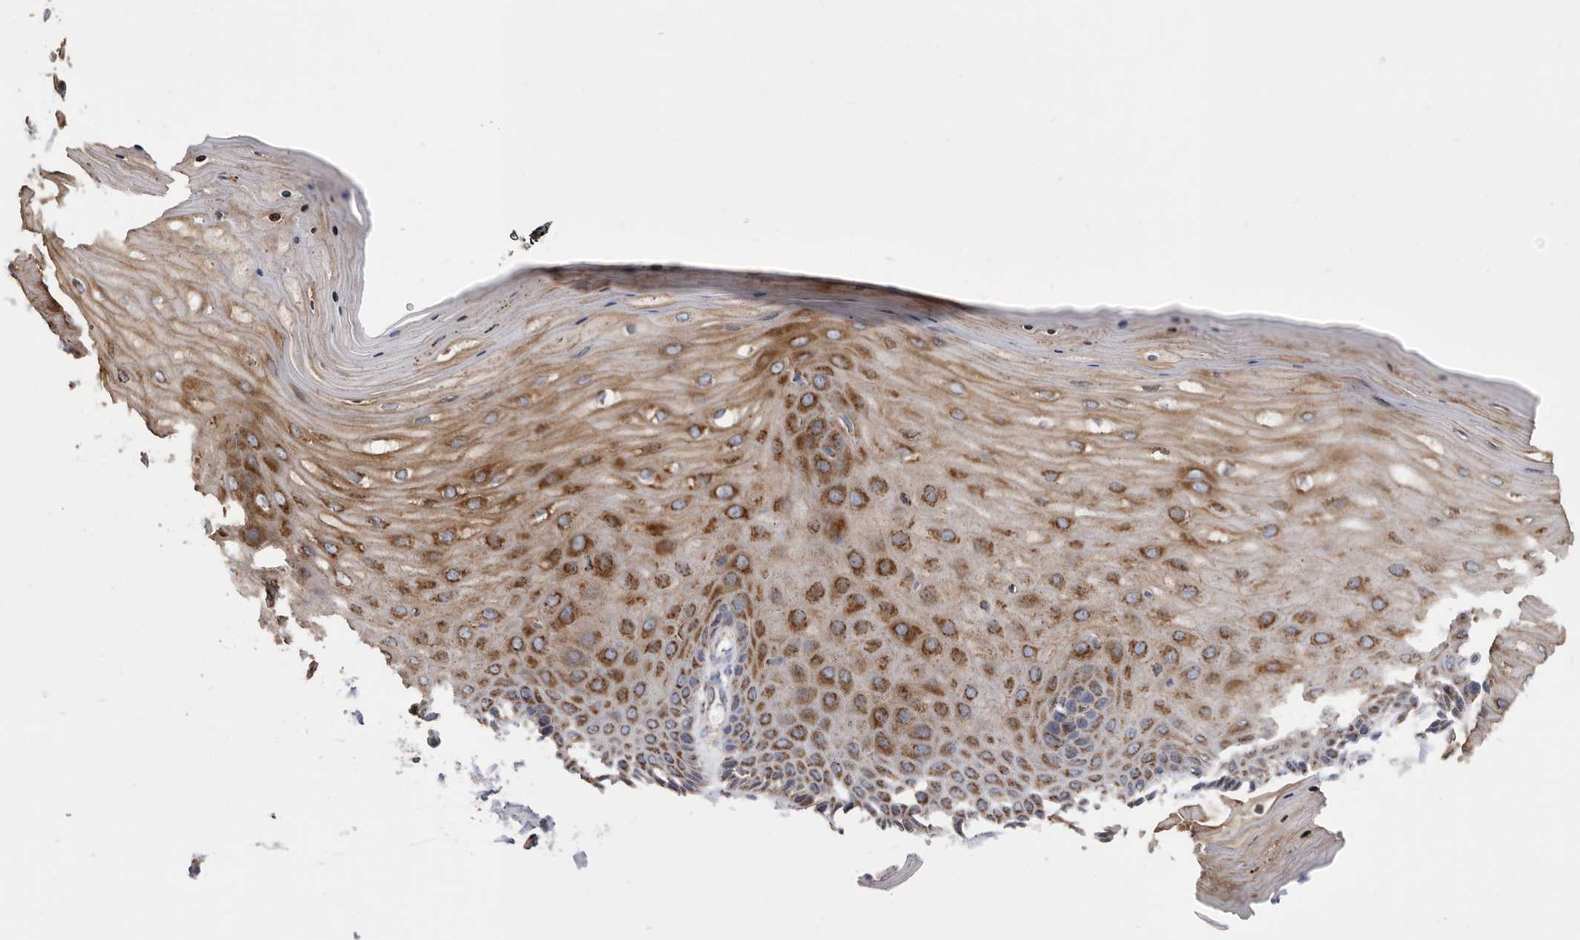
{"staining": {"intensity": "strong", "quantity": "25%-75%", "location": "cytoplasmic/membranous"}, "tissue": "cervix", "cell_type": "Glandular cells", "image_type": "normal", "snomed": [{"axis": "morphology", "description": "Normal tissue, NOS"}, {"axis": "topography", "description": "Cervix"}], "caption": "This is an image of immunohistochemistry staining of benign cervix, which shows strong expression in the cytoplasmic/membranous of glandular cells.", "gene": "WFDC1", "patient": {"sex": "female", "age": 55}}